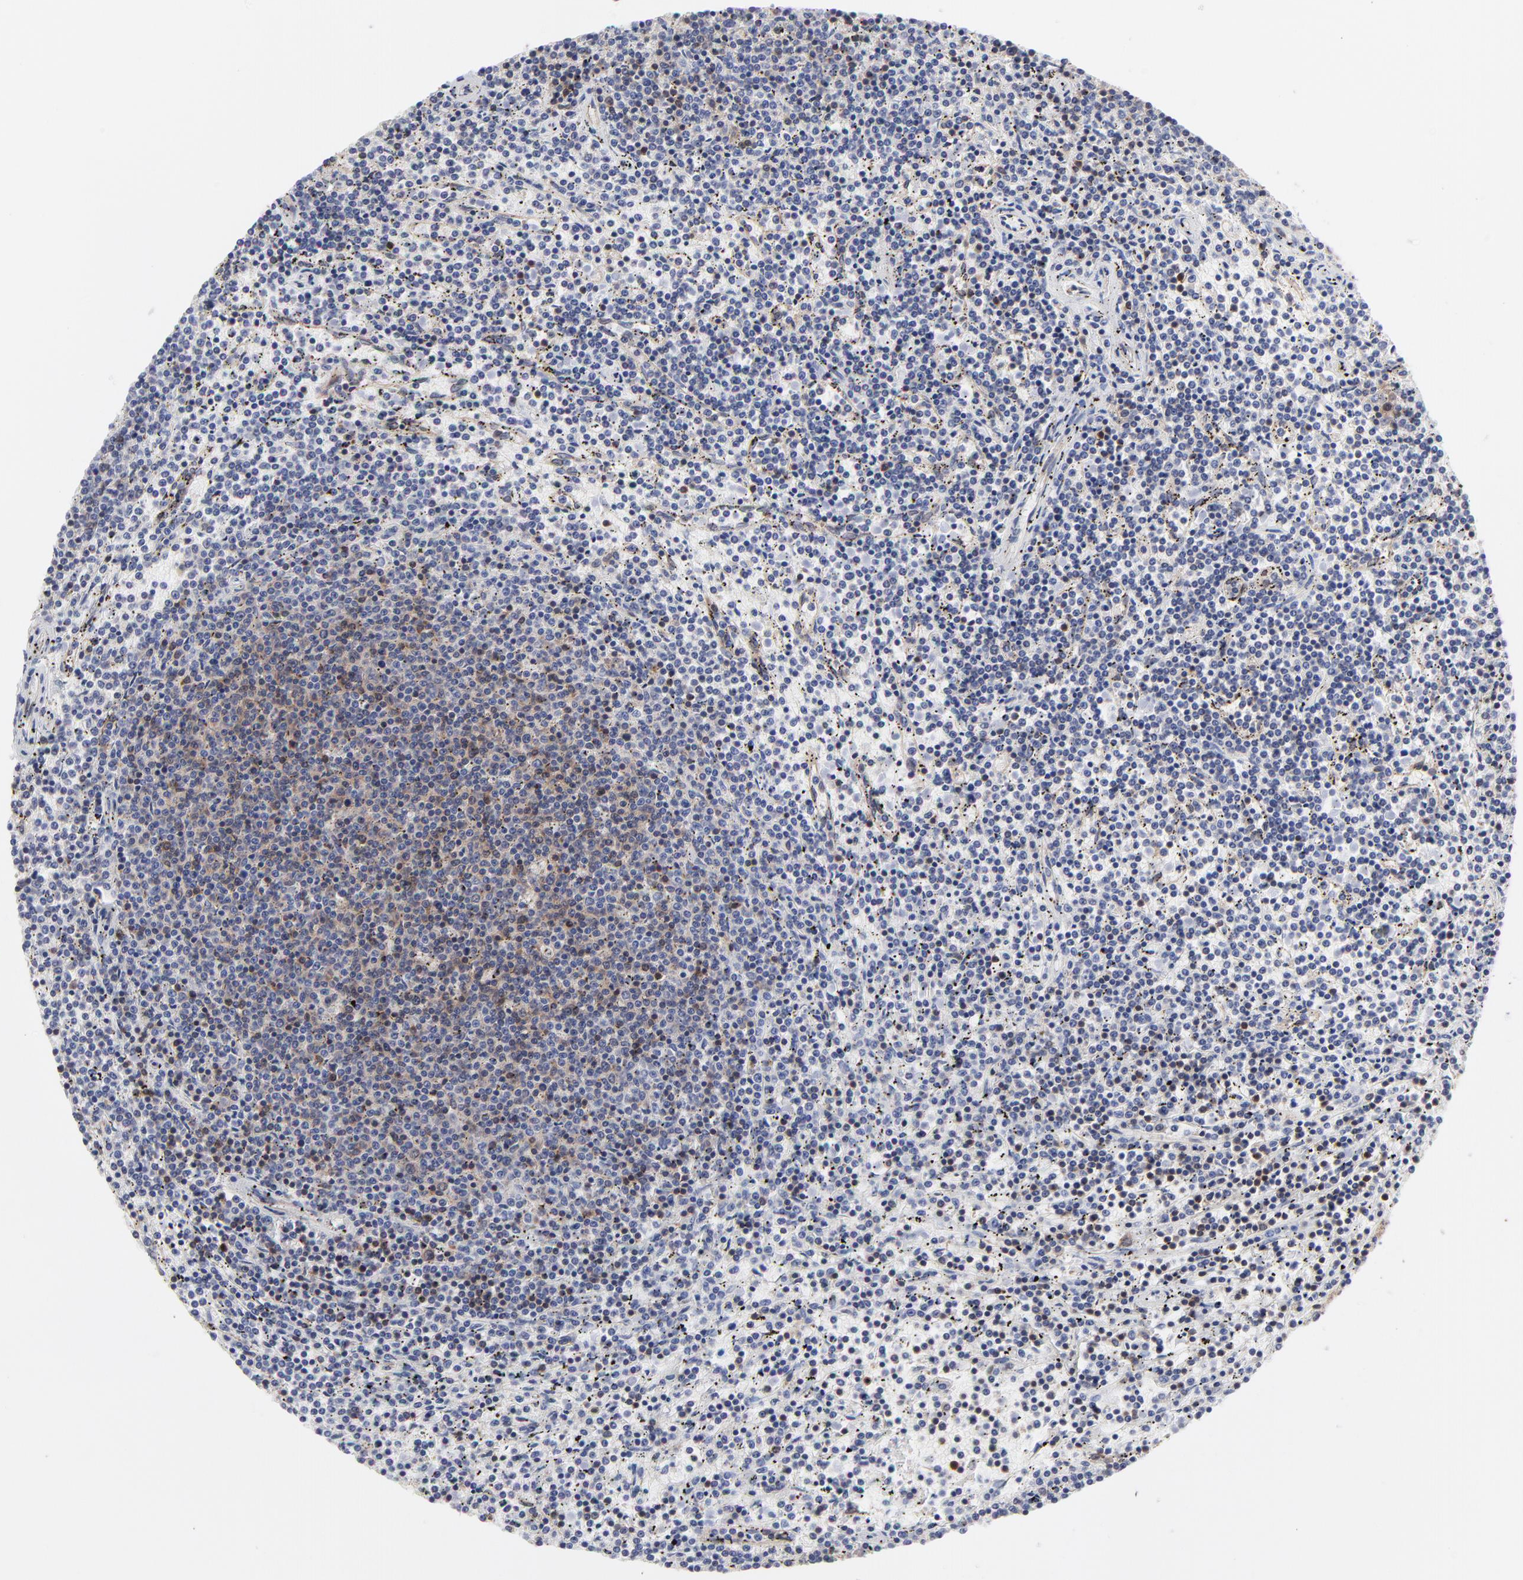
{"staining": {"intensity": "weak", "quantity": "<25%", "location": "cytoplasmic/membranous"}, "tissue": "lymphoma", "cell_type": "Tumor cells", "image_type": "cancer", "snomed": [{"axis": "morphology", "description": "Malignant lymphoma, non-Hodgkin's type, Low grade"}, {"axis": "topography", "description": "Spleen"}], "caption": "IHC of human malignant lymphoma, non-Hodgkin's type (low-grade) exhibits no positivity in tumor cells. (DAB immunohistochemistry (IHC) visualized using brightfield microscopy, high magnification).", "gene": "NFKBIA", "patient": {"sex": "female", "age": 50}}